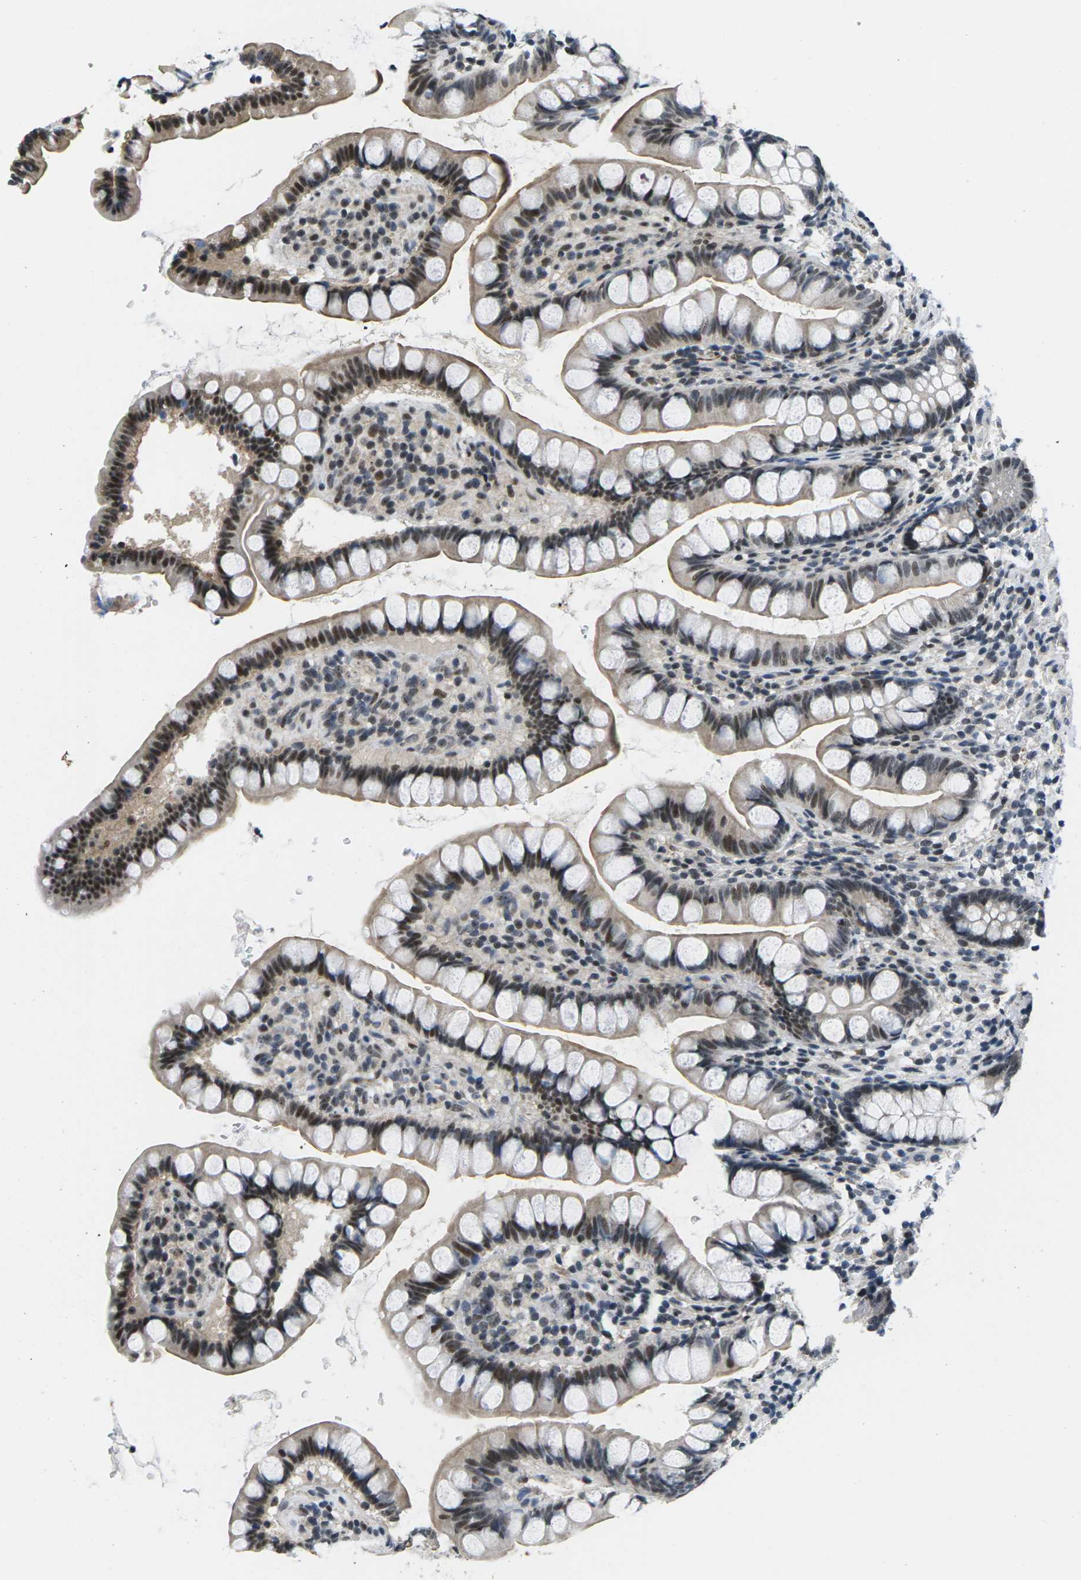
{"staining": {"intensity": "moderate", "quantity": "25%-75%", "location": "cytoplasmic/membranous,nuclear"}, "tissue": "small intestine", "cell_type": "Glandular cells", "image_type": "normal", "snomed": [{"axis": "morphology", "description": "Normal tissue, NOS"}, {"axis": "topography", "description": "Small intestine"}], "caption": "Benign small intestine reveals moderate cytoplasmic/membranous,nuclear positivity in approximately 25%-75% of glandular cells (DAB = brown stain, brightfield microscopy at high magnification)..", "gene": "NSRP1", "patient": {"sex": "female", "age": 84}}